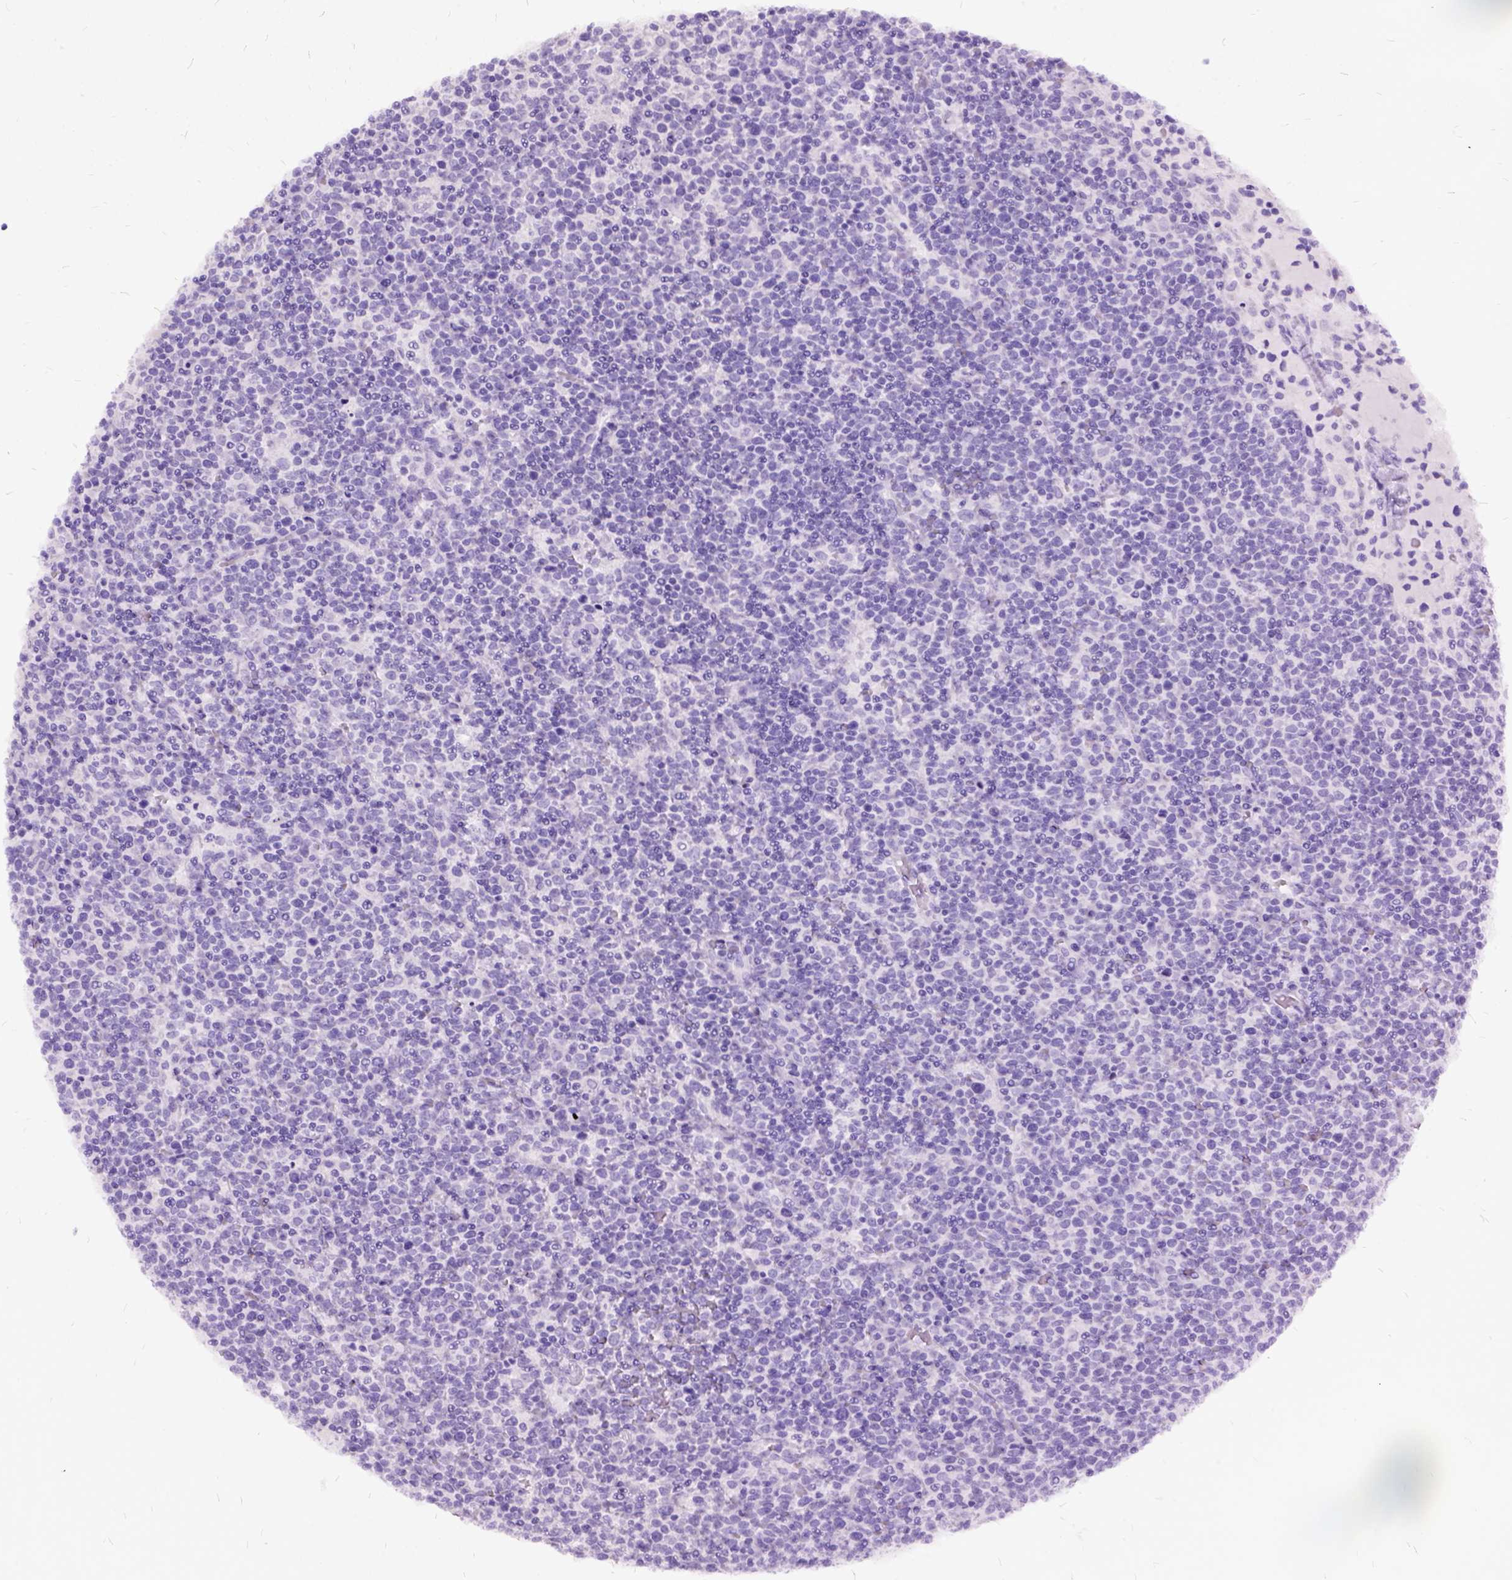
{"staining": {"intensity": "negative", "quantity": "none", "location": "none"}, "tissue": "lymphoma", "cell_type": "Tumor cells", "image_type": "cancer", "snomed": [{"axis": "morphology", "description": "Malignant lymphoma, non-Hodgkin's type, High grade"}, {"axis": "topography", "description": "Lymph node"}], "caption": "Tumor cells are negative for brown protein staining in lymphoma.", "gene": "MME", "patient": {"sex": "male", "age": 61}}